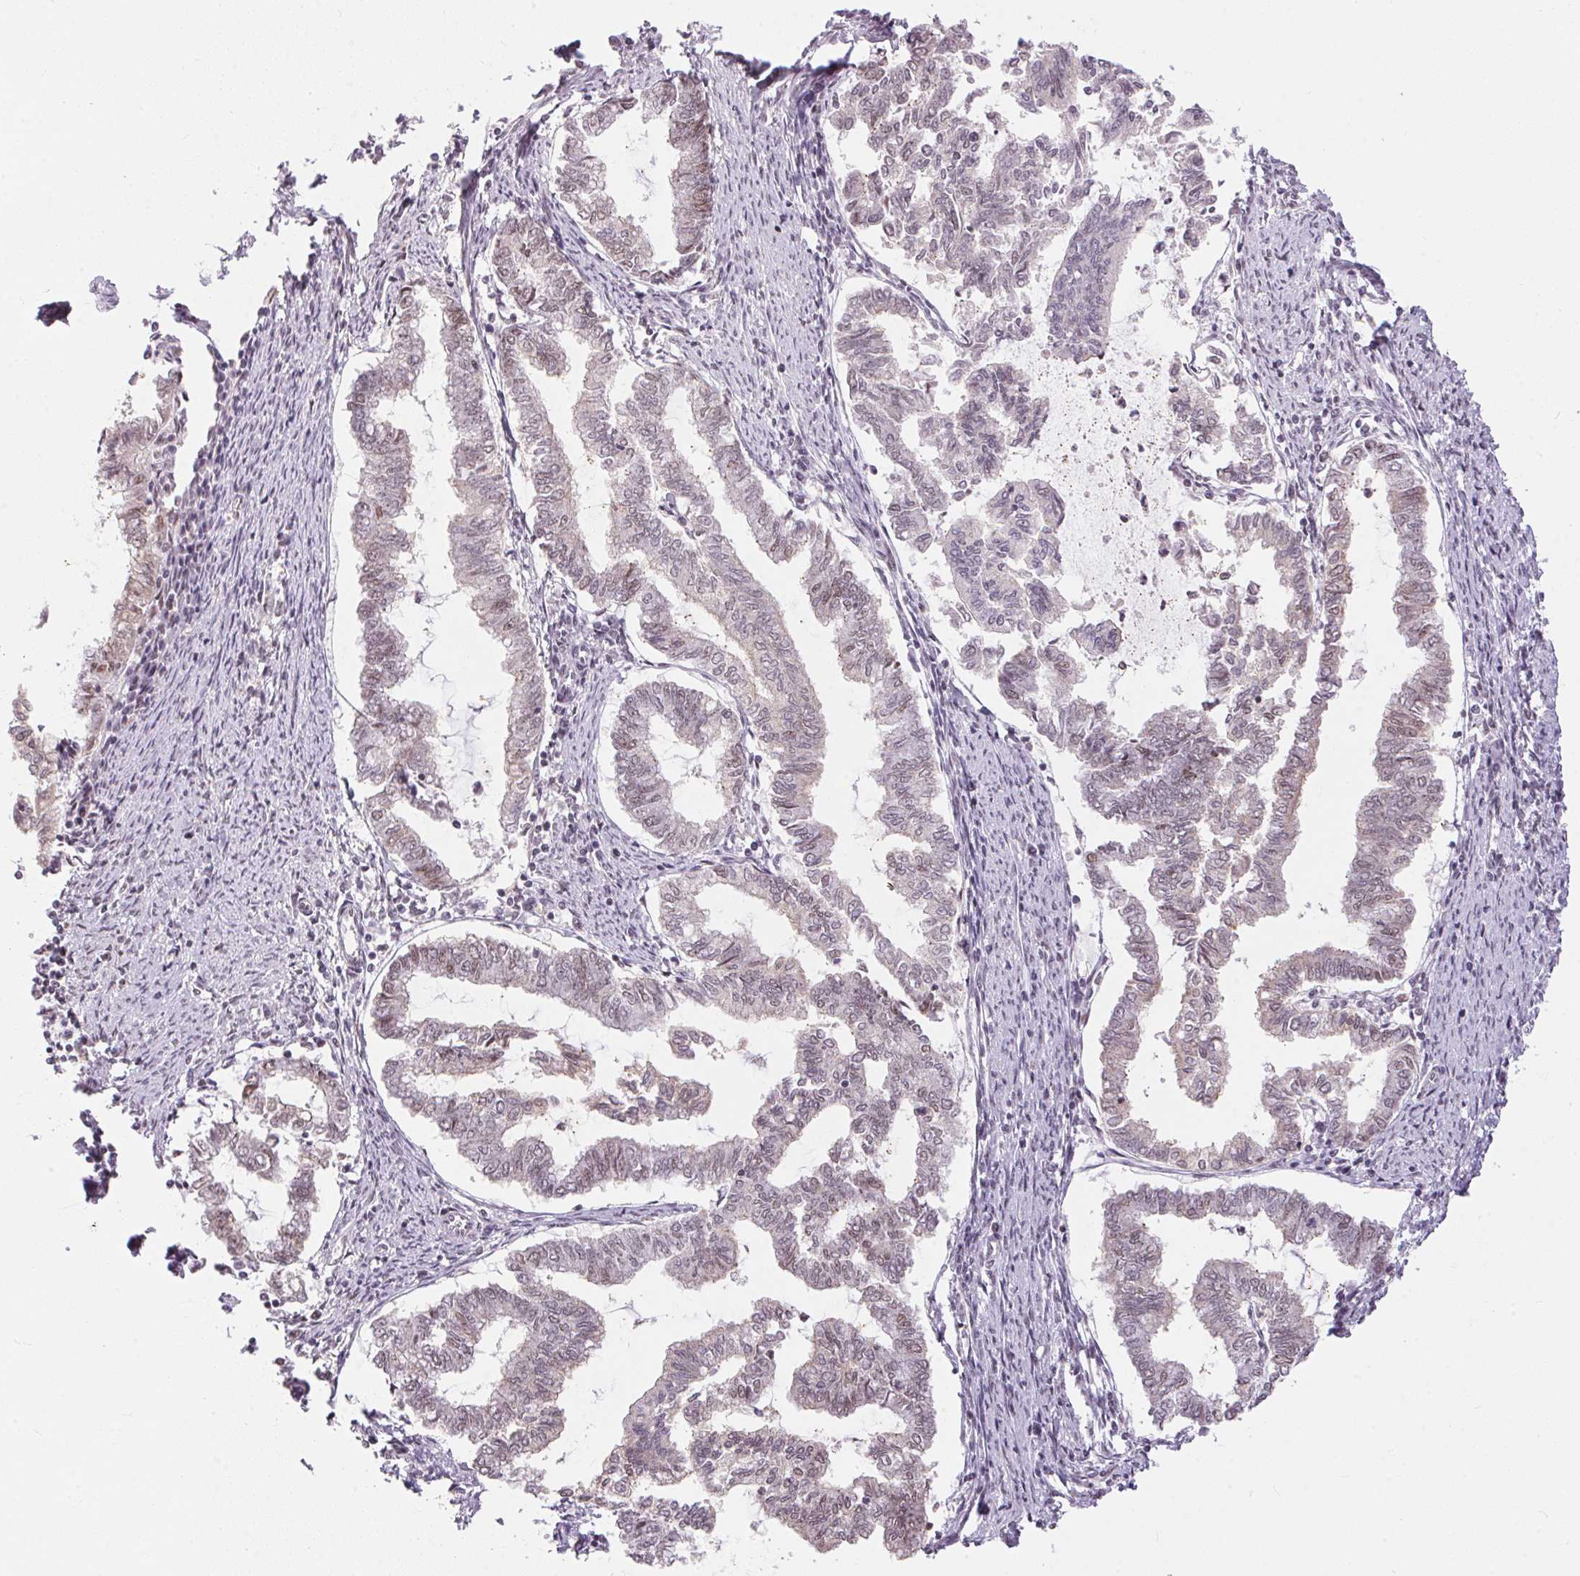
{"staining": {"intensity": "weak", "quantity": "<25%", "location": "nuclear"}, "tissue": "endometrial cancer", "cell_type": "Tumor cells", "image_type": "cancer", "snomed": [{"axis": "morphology", "description": "Adenocarcinoma, NOS"}, {"axis": "topography", "description": "Endometrium"}], "caption": "Protein analysis of endometrial cancer demonstrates no significant positivity in tumor cells.", "gene": "NFE2L1", "patient": {"sex": "female", "age": 79}}